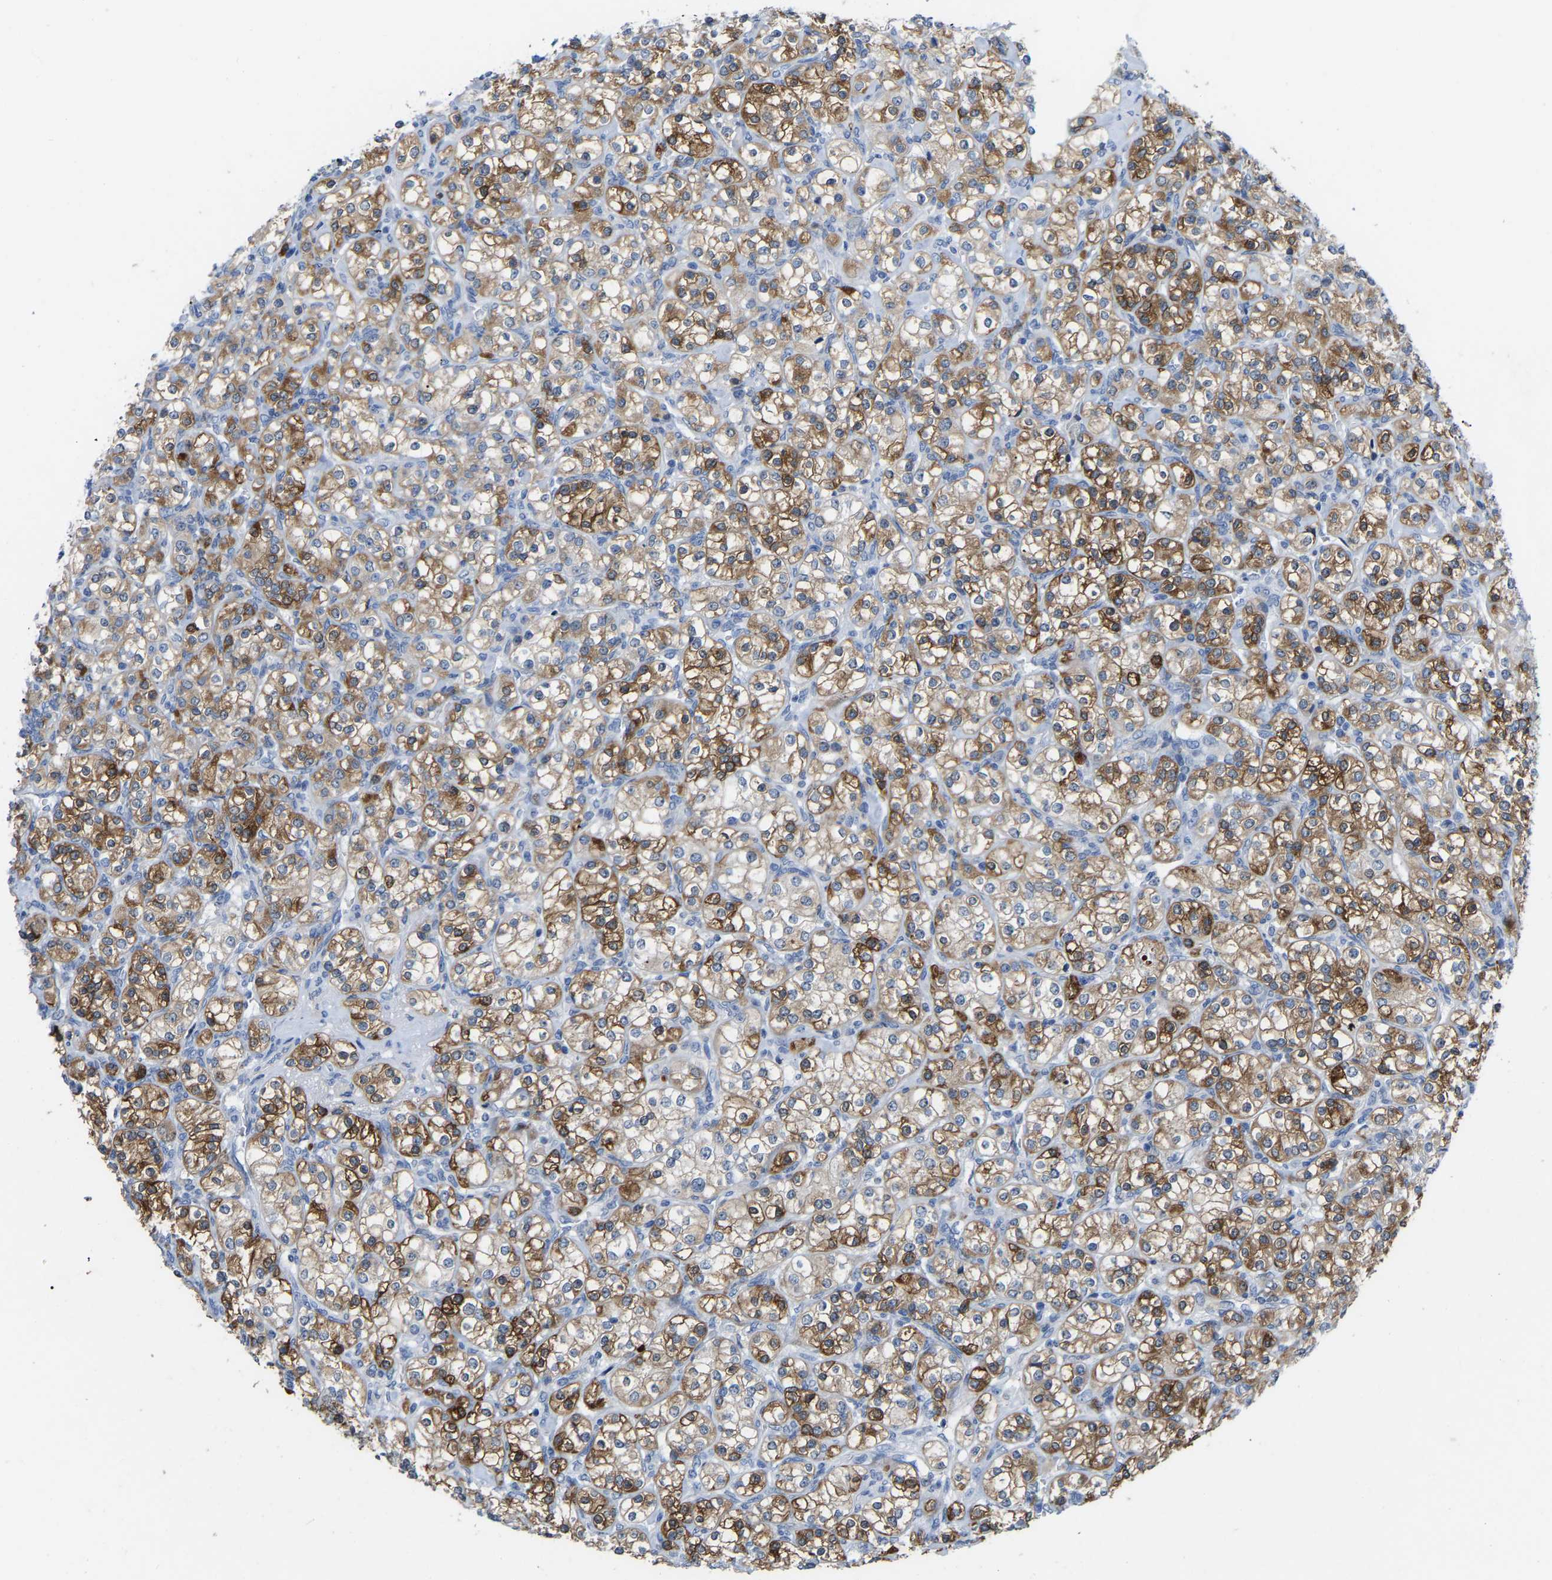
{"staining": {"intensity": "moderate", "quantity": ">75%", "location": "cytoplasmic/membranous"}, "tissue": "renal cancer", "cell_type": "Tumor cells", "image_type": "cancer", "snomed": [{"axis": "morphology", "description": "Adenocarcinoma, NOS"}, {"axis": "topography", "description": "Kidney"}], "caption": "DAB immunohistochemical staining of renal adenocarcinoma displays moderate cytoplasmic/membranous protein positivity in approximately >75% of tumor cells.", "gene": "ABTB2", "patient": {"sex": "male", "age": 77}}